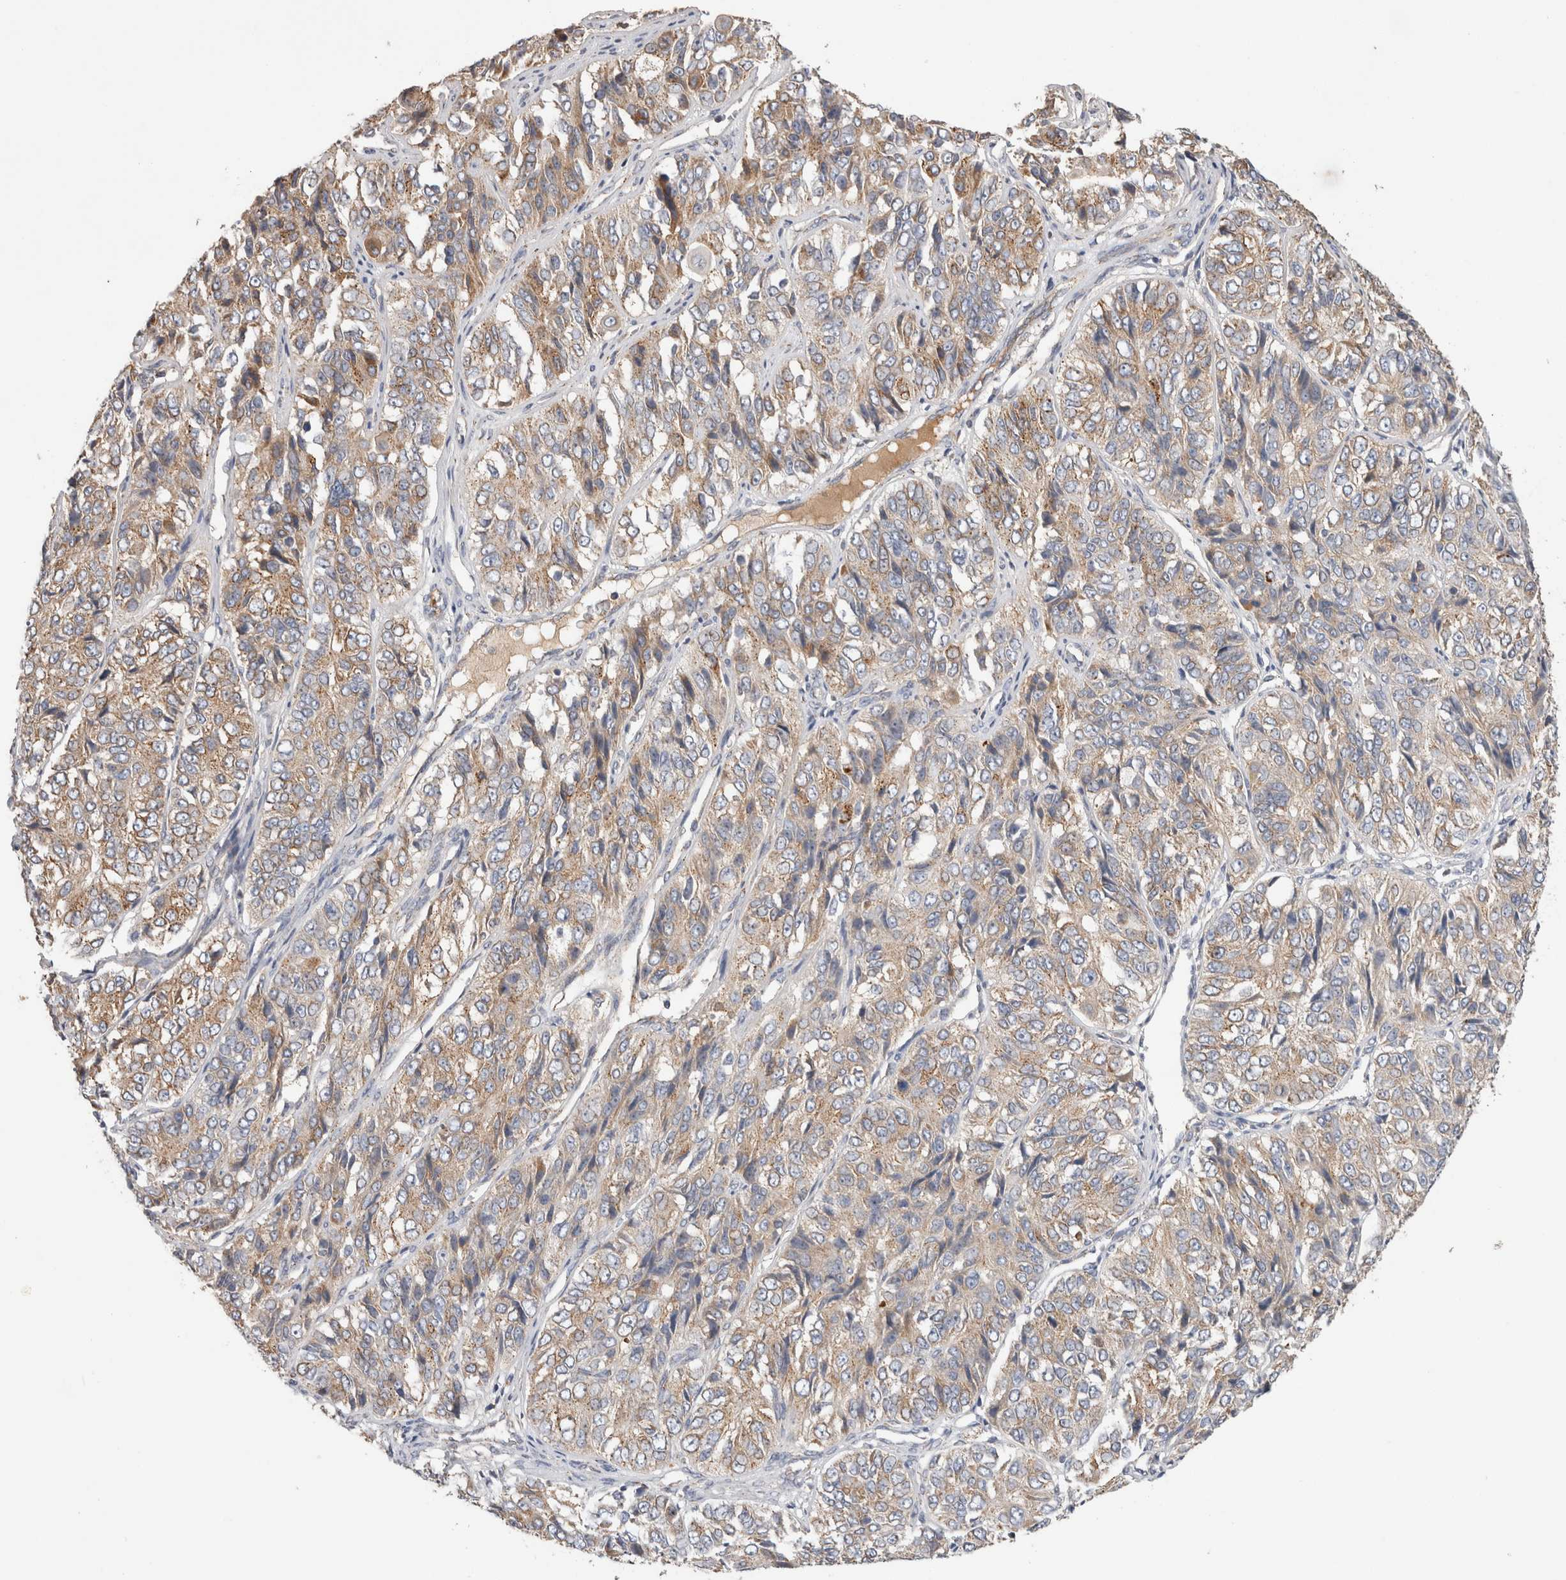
{"staining": {"intensity": "weak", "quantity": ">75%", "location": "cytoplasmic/membranous"}, "tissue": "ovarian cancer", "cell_type": "Tumor cells", "image_type": "cancer", "snomed": [{"axis": "morphology", "description": "Carcinoma, endometroid"}, {"axis": "topography", "description": "Ovary"}], "caption": "Ovarian endometroid carcinoma was stained to show a protein in brown. There is low levels of weak cytoplasmic/membranous expression in about >75% of tumor cells.", "gene": "IARS2", "patient": {"sex": "female", "age": 51}}